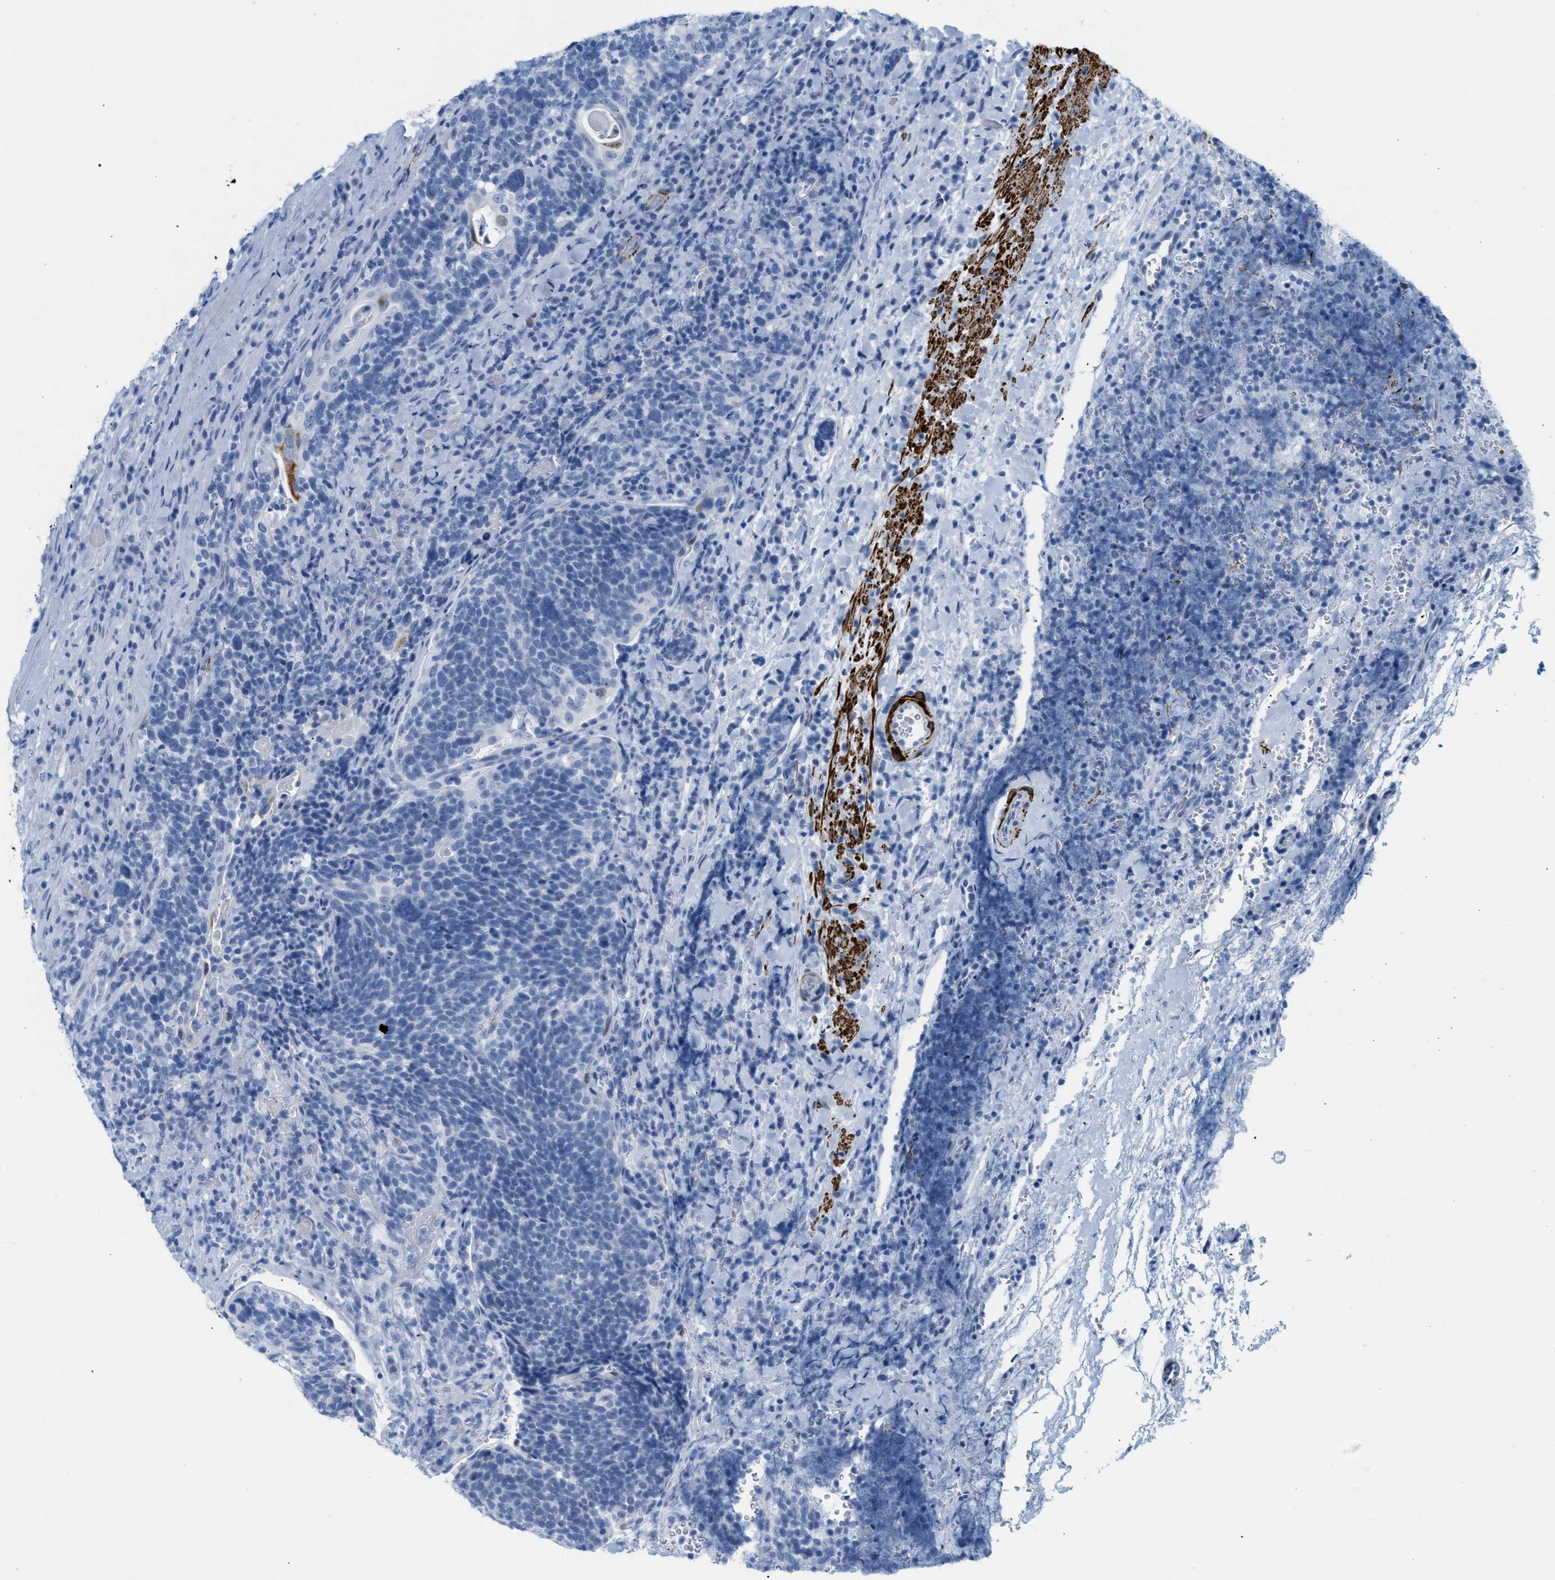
{"staining": {"intensity": "negative", "quantity": "none", "location": "none"}, "tissue": "head and neck cancer", "cell_type": "Tumor cells", "image_type": "cancer", "snomed": [{"axis": "morphology", "description": "Squamous cell carcinoma, NOS"}, {"axis": "morphology", "description": "Squamous cell carcinoma, metastatic, NOS"}, {"axis": "topography", "description": "Lymph node"}, {"axis": "topography", "description": "Head-Neck"}], "caption": "DAB (3,3'-diaminobenzidine) immunohistochemical staining of head and neck cancer (squamous cell carcinoma) displays no significant staining in tumor cells.", "gene": "DES", "patient": {"sex": "male", "age": 62}}